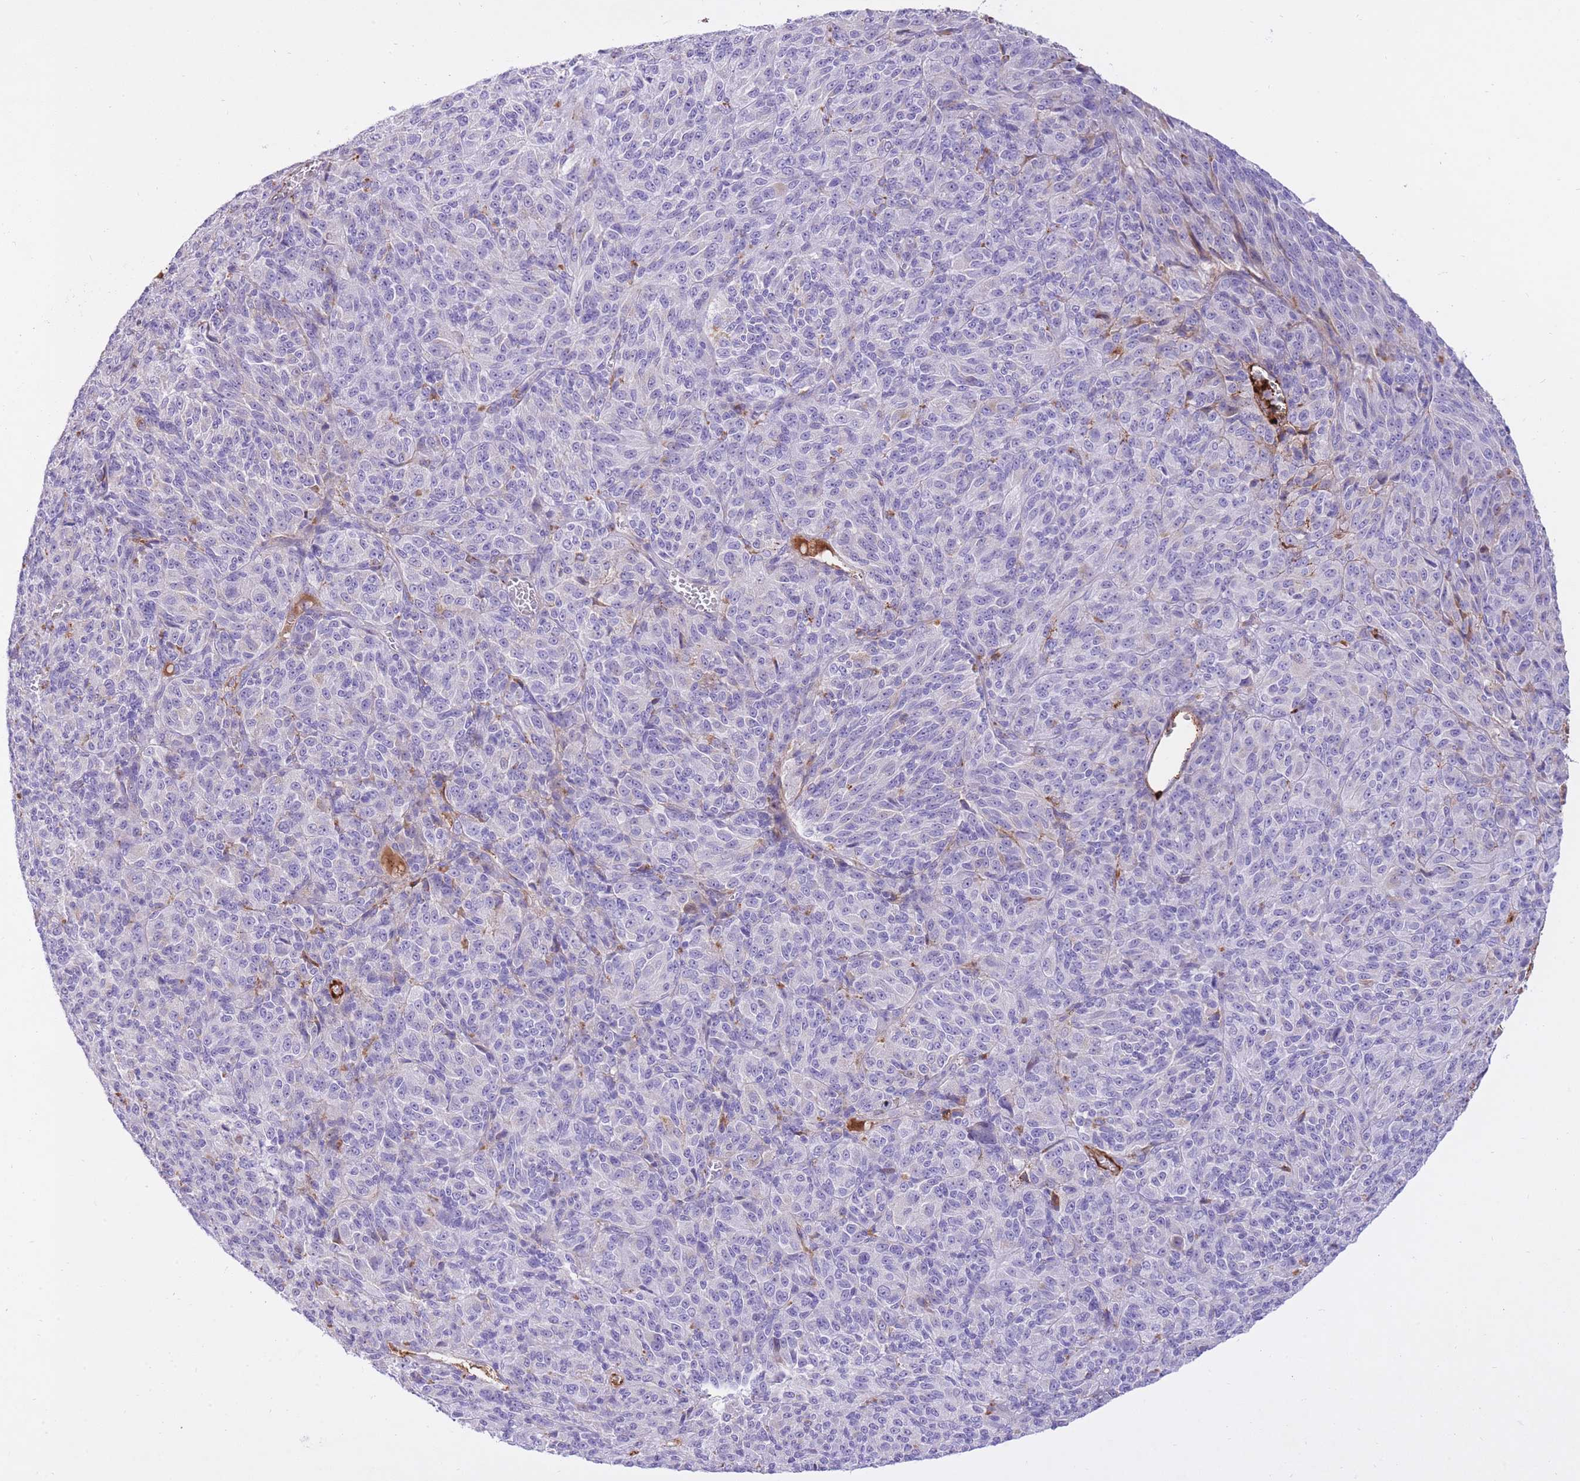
{"staining": {"intensity": "negative", "quantity": "none", "location": "none"}, "tissue": "melanoma", "cell_type": "Tumor cells", "image_type": "cancer", "snomed": [{"axis": "morphology", "description": "Malignant melanoma, Metastatic site"}, {"axis": "topography", "description": "Brain"}], "caption": "Tumor cells show no significant protein positivity in melanoma.", "gene": "HRG", "patient": {"sex": "female", "age": 56}}